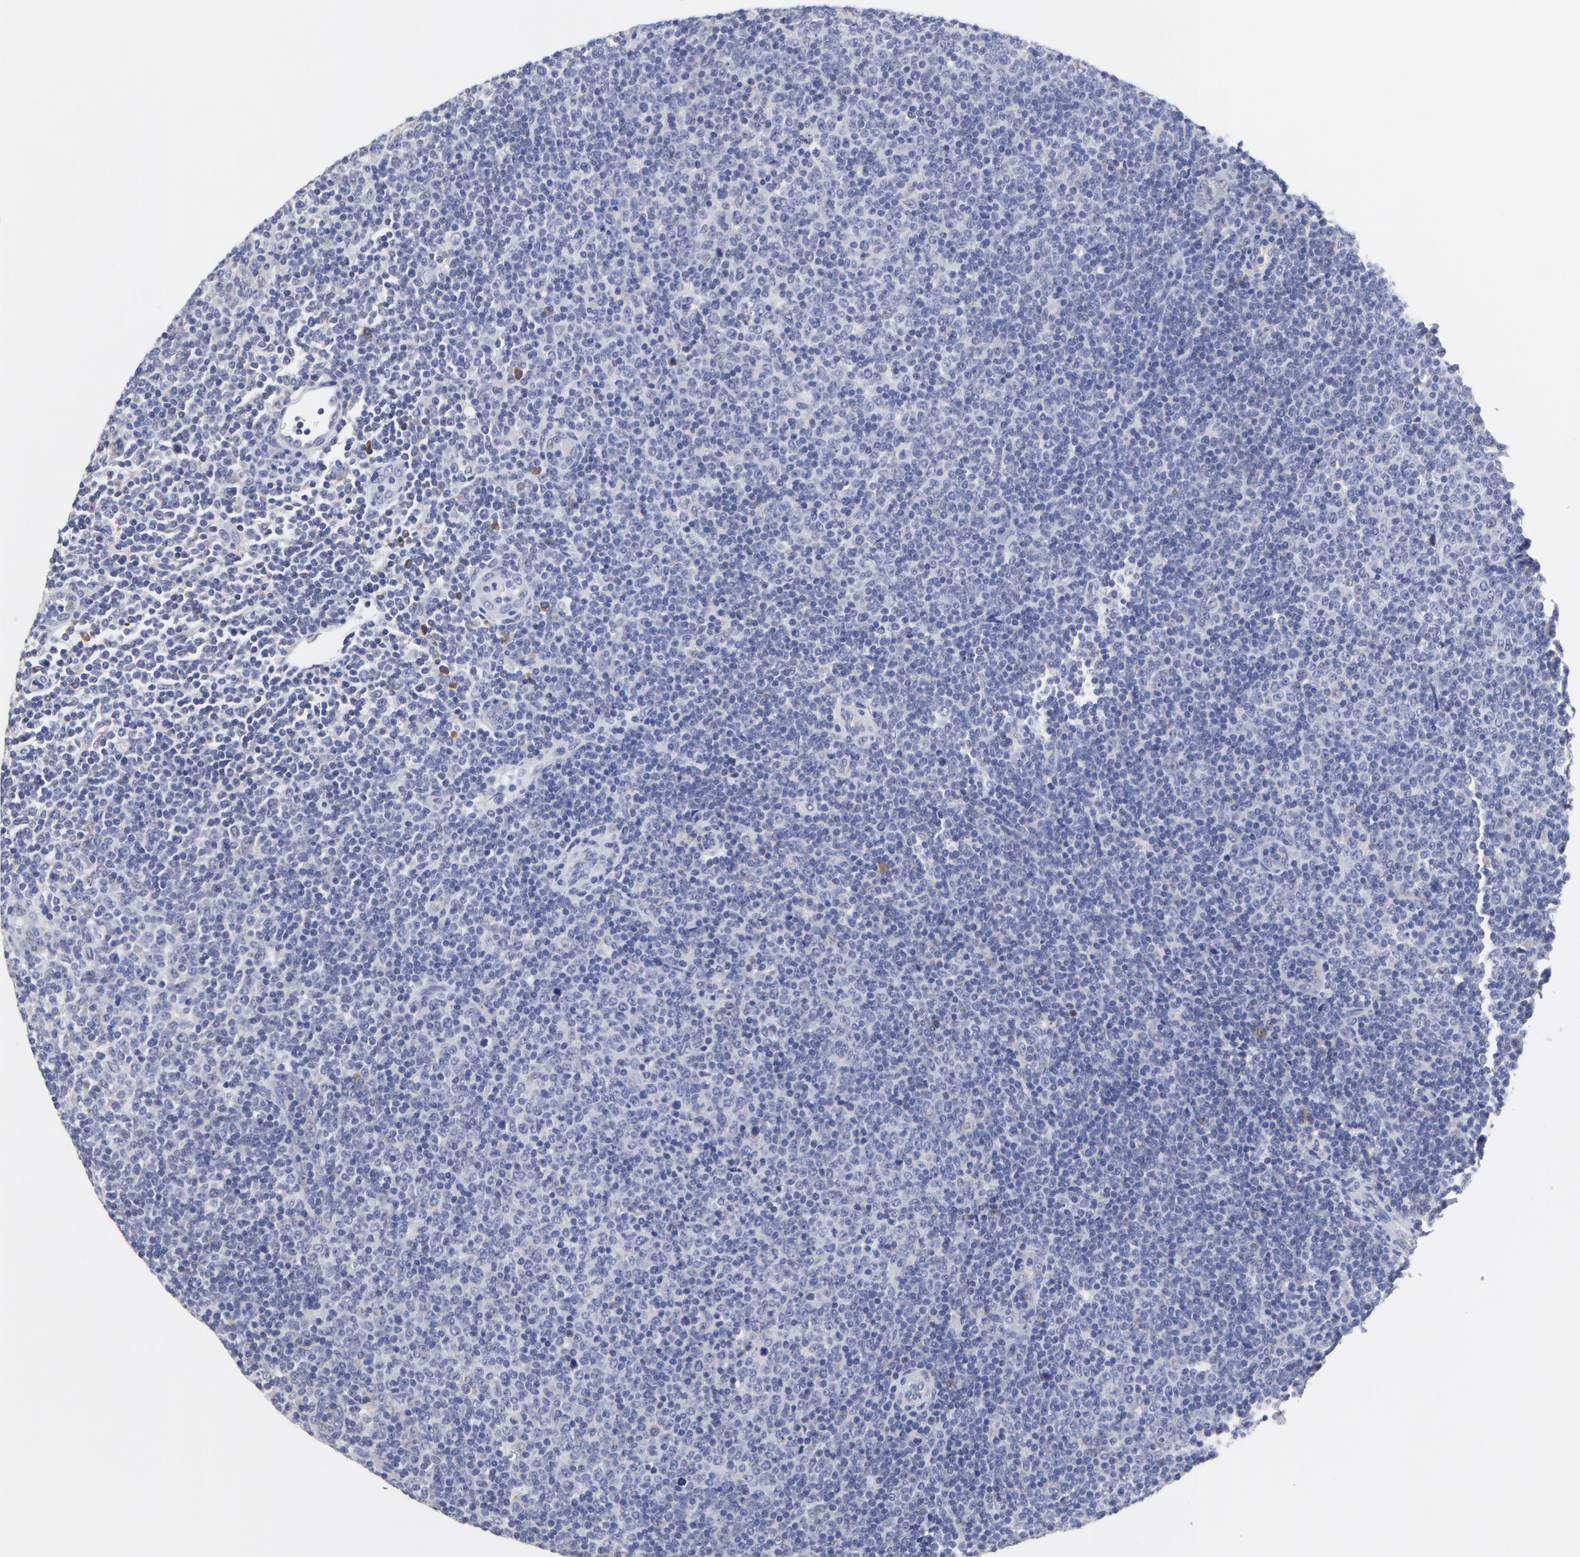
{"staining": {"intensity": "weak", "quantity": "<25%", "location": "cytoplasmic/membranous"}, "tissue": "lymphoma", "cell_type": "Tumor cells", "image_type": "cancer", "snomed": [{"axis": "morphology", "description": "Malignant lymphoma, non-Hodgkin's type, Low grade"}, {"axis": "topography", "description": "Lymph node"}], "caption": "A histopathology image of lymphoma stained for a protein reveals no brown staining in tumor cells. (DAB immunohistochemistry (IHC) visualized using brightfield microscopy, high magnification).", "gene": "LAX1", "patient": {"sex": "male", "age": 70}}